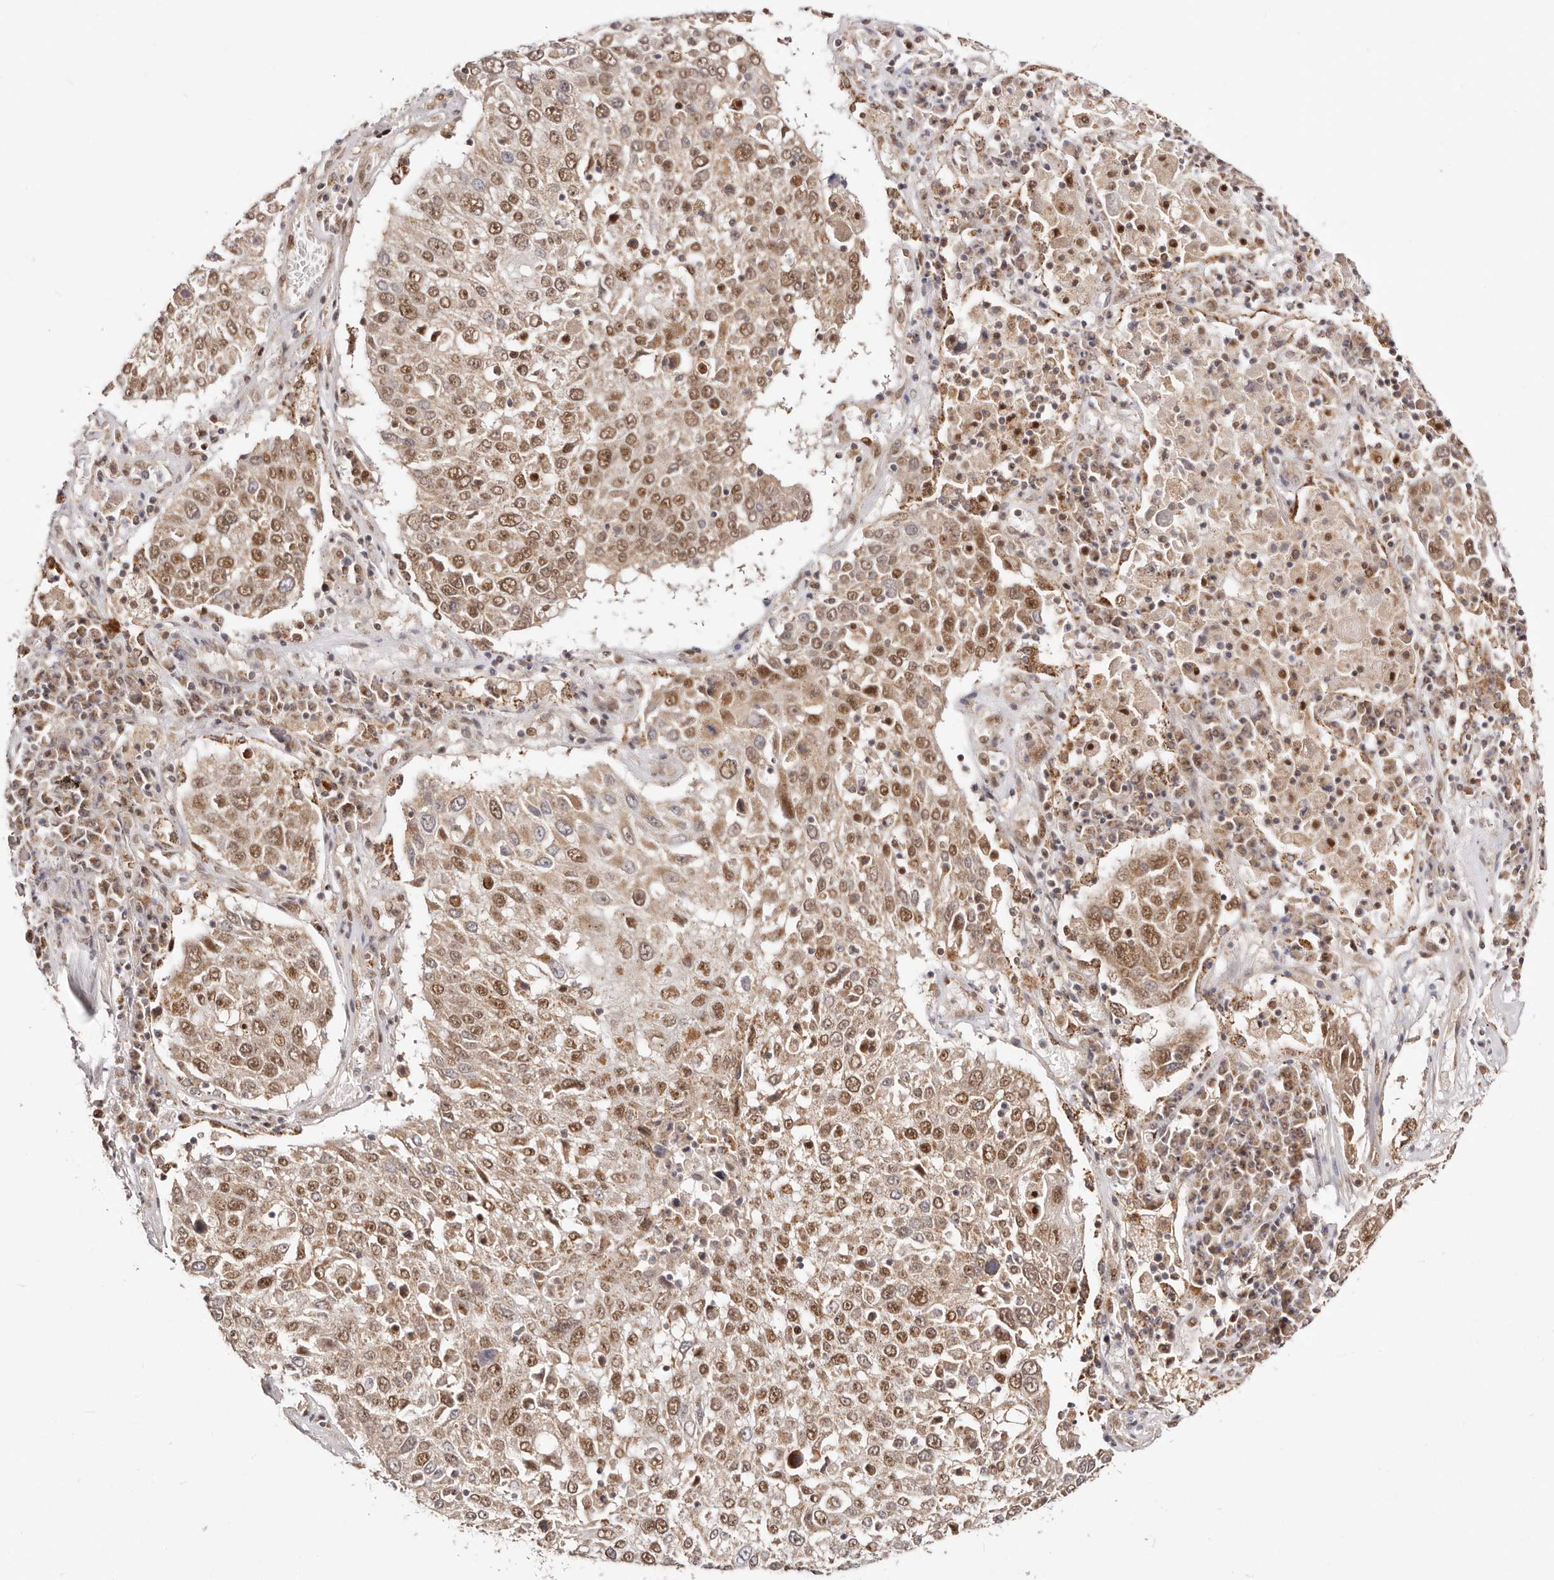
{"staining": {"intensity": "moderate", "quantity": ">75%", "location": "cytoplasmic/membranous,nuclear"}, "tissue": "lung cancer", "cell_type": "Tumor cells", "image_type": "cancer", "snomed": [{"axis": "morphology", "description": "Squamous cell carcinoma, NOS"}, {"axis": "topography", "description": "Lung"}], "caption": "Protein expression analysis of human lung squamous cell carcinoma reveals moderate cytoplasmic/membranous and nuclear staining in about >75% of tumor cells.", "gene": "SEC14L1", "patient": {"sex": "male", "age": 65}}